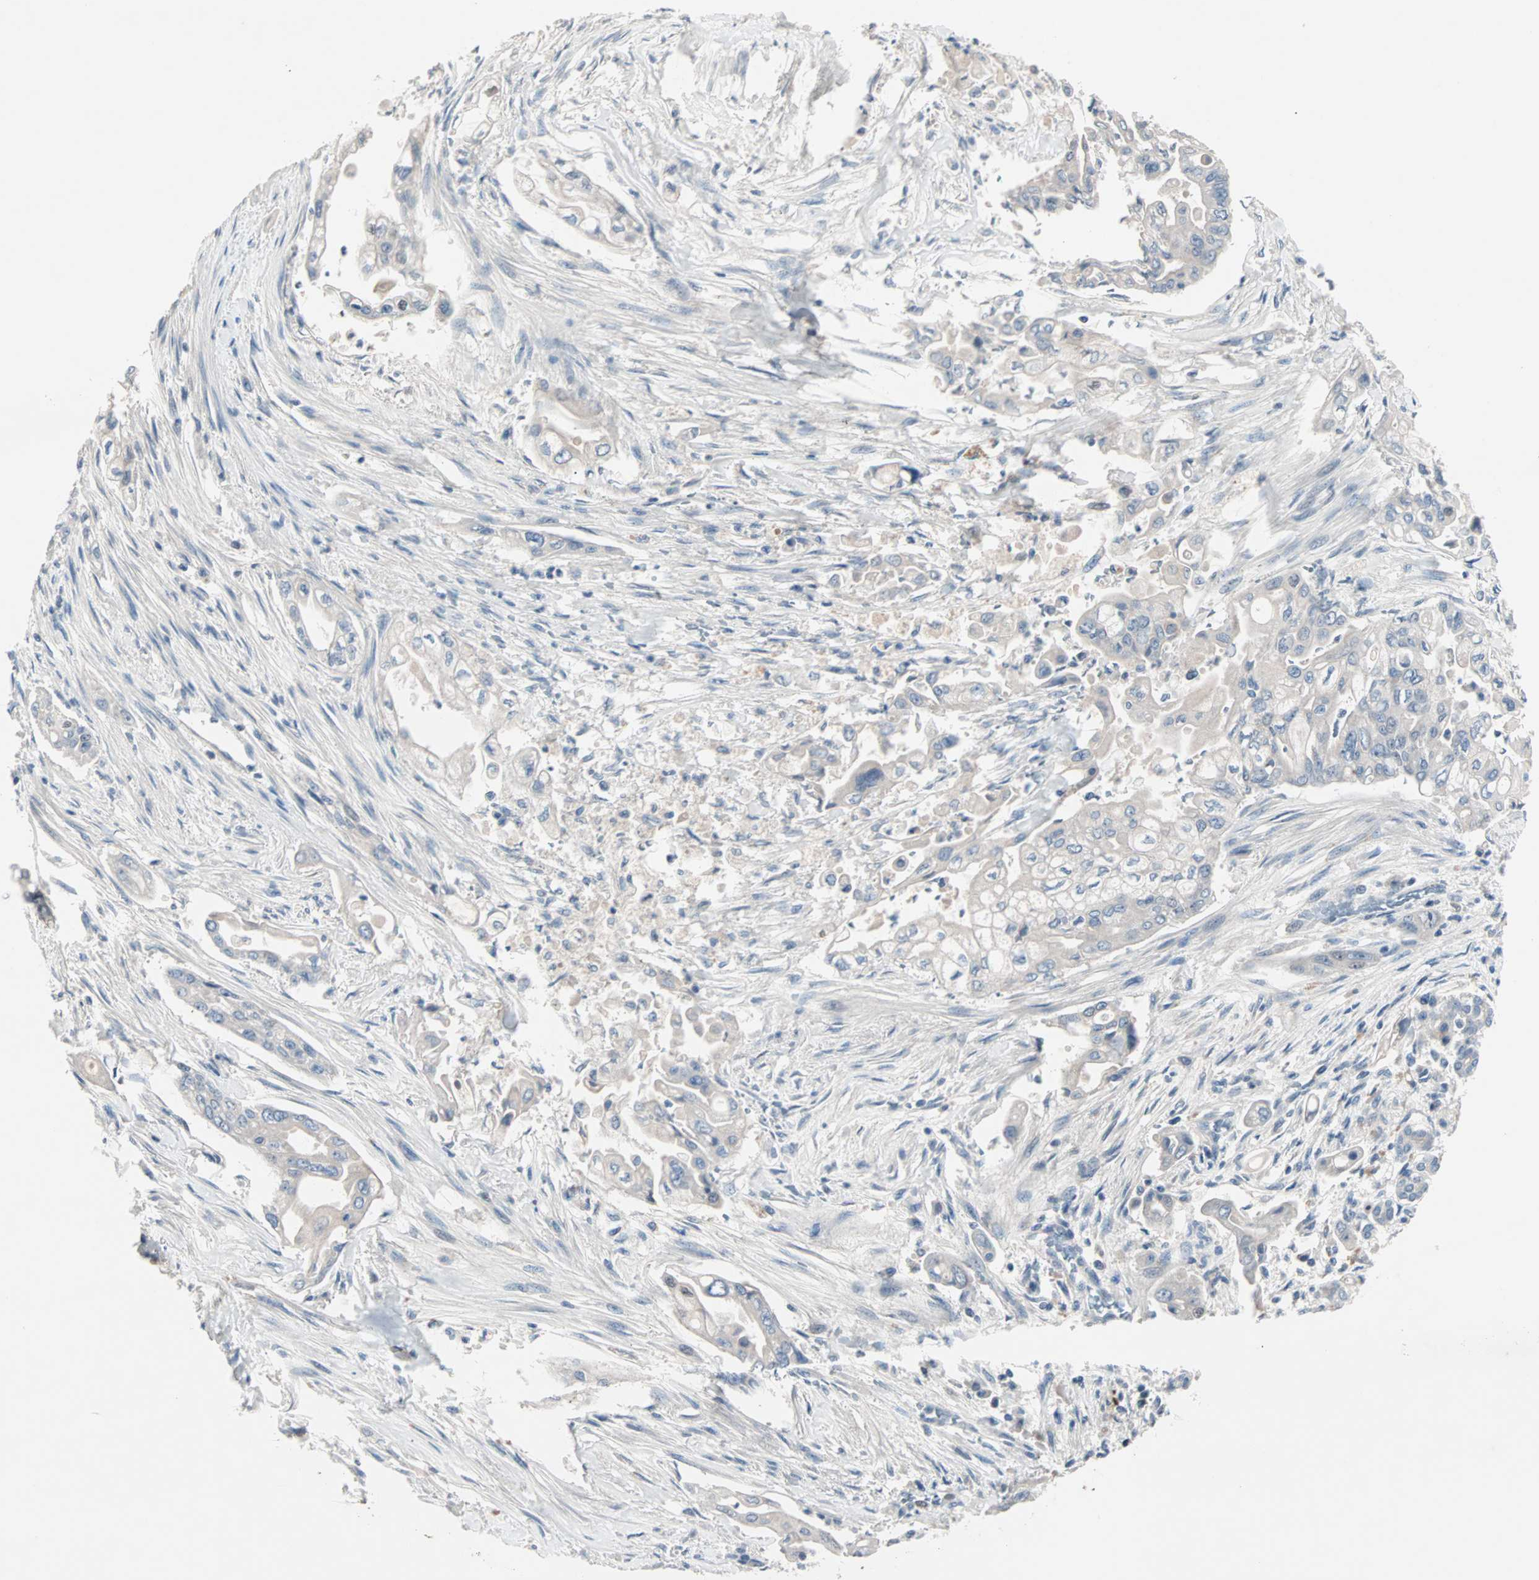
{"staining": {"intensity": "moderate", "quantity": "<25%", "location": "nuclear"}, "tissue": "pancreatic cancer", "cell_type": "Tumor cells", "image_type": "cancer", "snomed": [{"axis": "morphology", "description": "Normal tissue, NOS"}, {"axis": "topography", "description": "Pancreas"}], "caption": "Immunohistochemistry (IHC) (DAB (3,3'-diaminobenzidine)) staining of human pancreatic cancer exhibits moderate nuclear protein expression in approximately <25% of tumor cells. (Brightfield microscopy of DAB IHC at high magnification).", "gene": "CCNE2", "patient": {"sex": "male", "age": 42}}